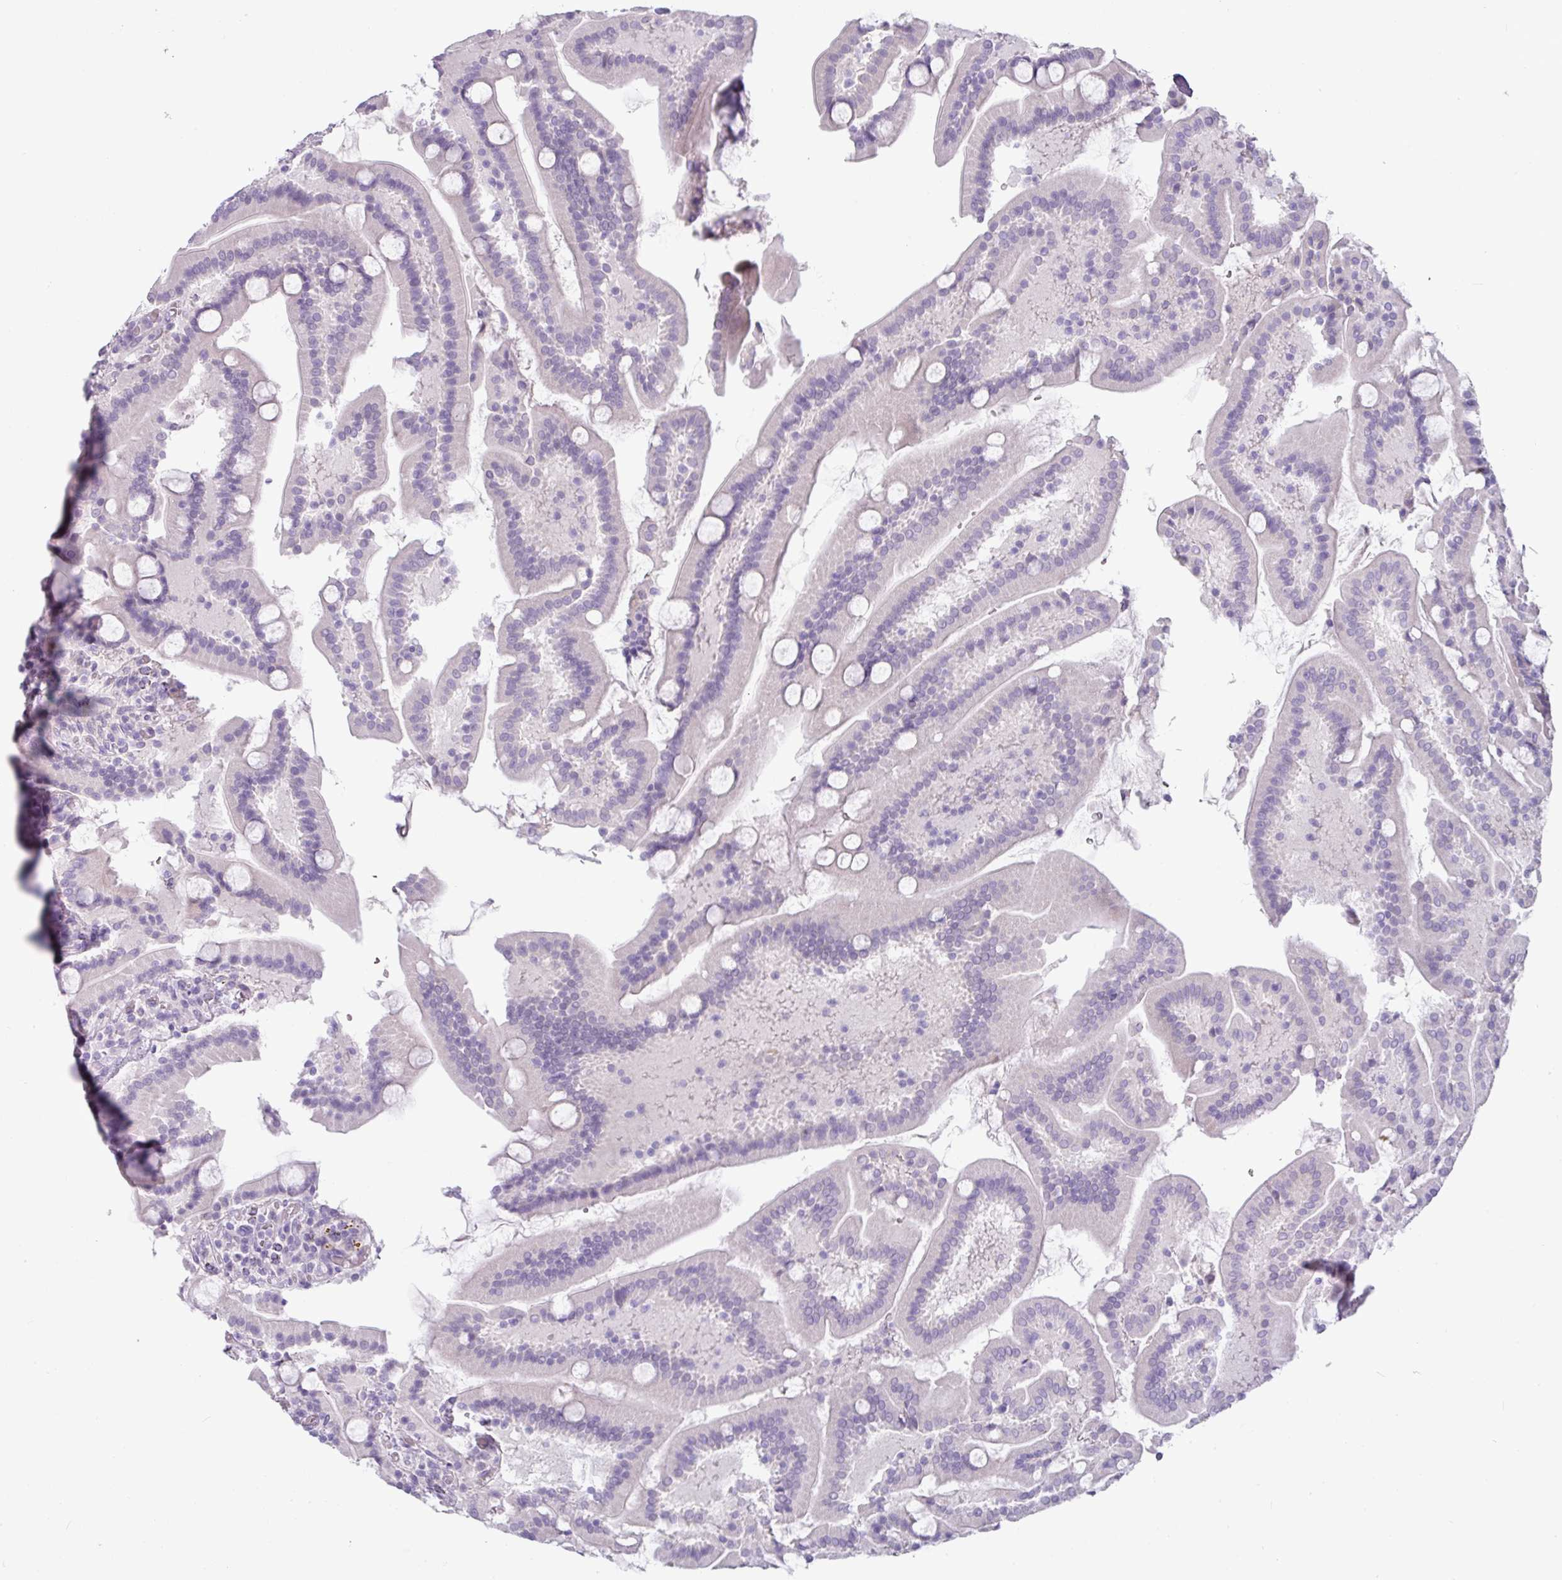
{"staining": {"intensity": "negative", "quantity": "none", "location": "none"}, "tissue": "duodenum", "cell_type": "Glandular cells", "image_type": "normal", "snomed": [{"axis": "morphology", "description": "Normal tissue, NOS"}, {"axis": "topography", "description": "Duodenum"}], "caption": "DAB (3,3'-diaminobenzidine) immunohistochemical staining of unremarkable duodenum exhibits no significant positivity in glandular cells.", "gene": "FGF17", "patient": {"sex": "male", "age": 55}}